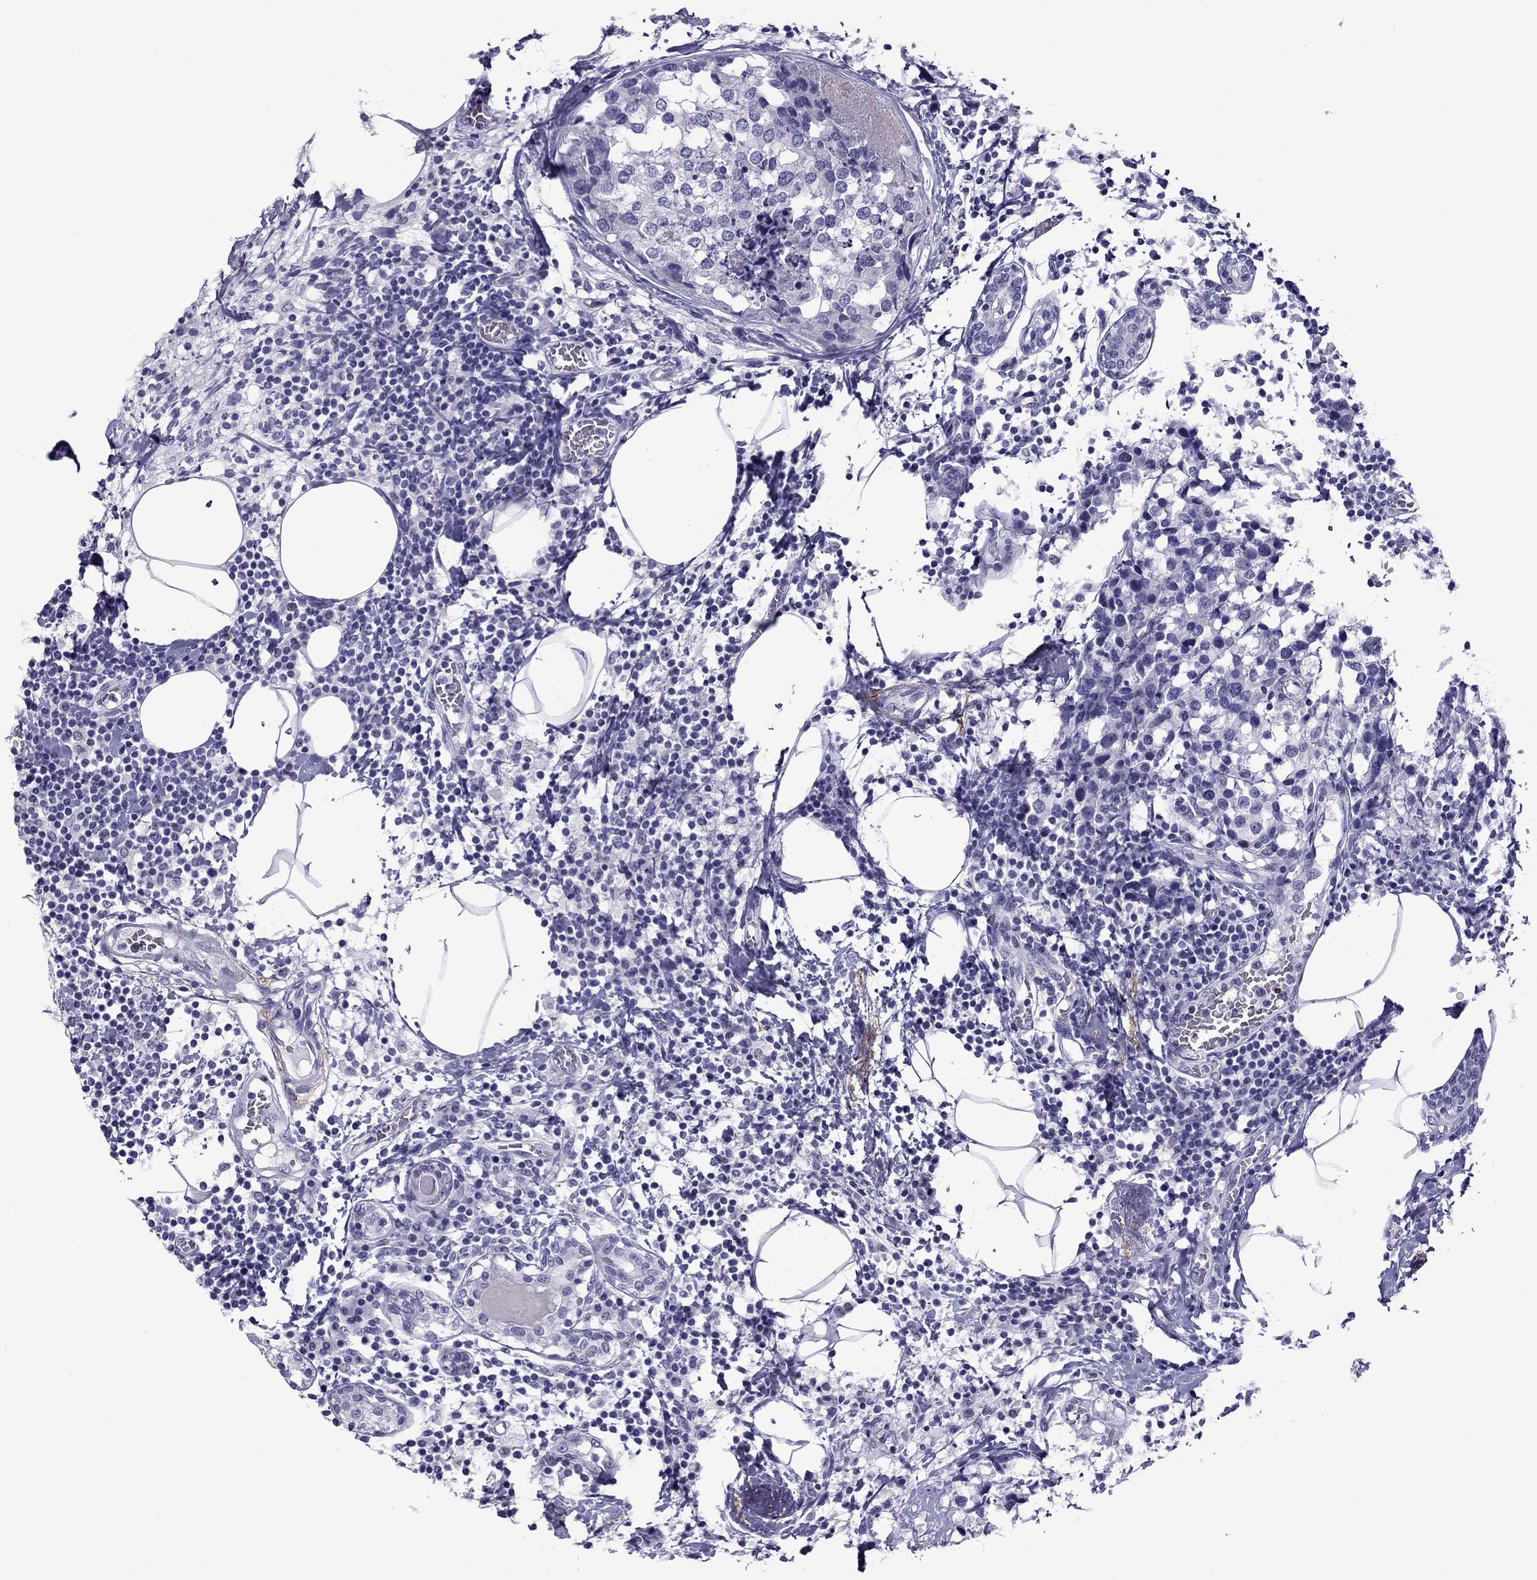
{"staining": {"intensity": "negative", "quantity": "none", "location": "none"}, "tissue": "breast cancer", "cell_type": "Tumor cells", "image_type": "cancer", "snomed": [{"axis": "morphology", "description": "Lobular carcinoma"}, {"axis": "topography", "description": "Breast"}], "caption": "Tumor cells are negative for brown protein staining in breast cancer (lobular carcinoma).", "gene": "MYLK3", "patient": {"sex": "female", "age": 59}}